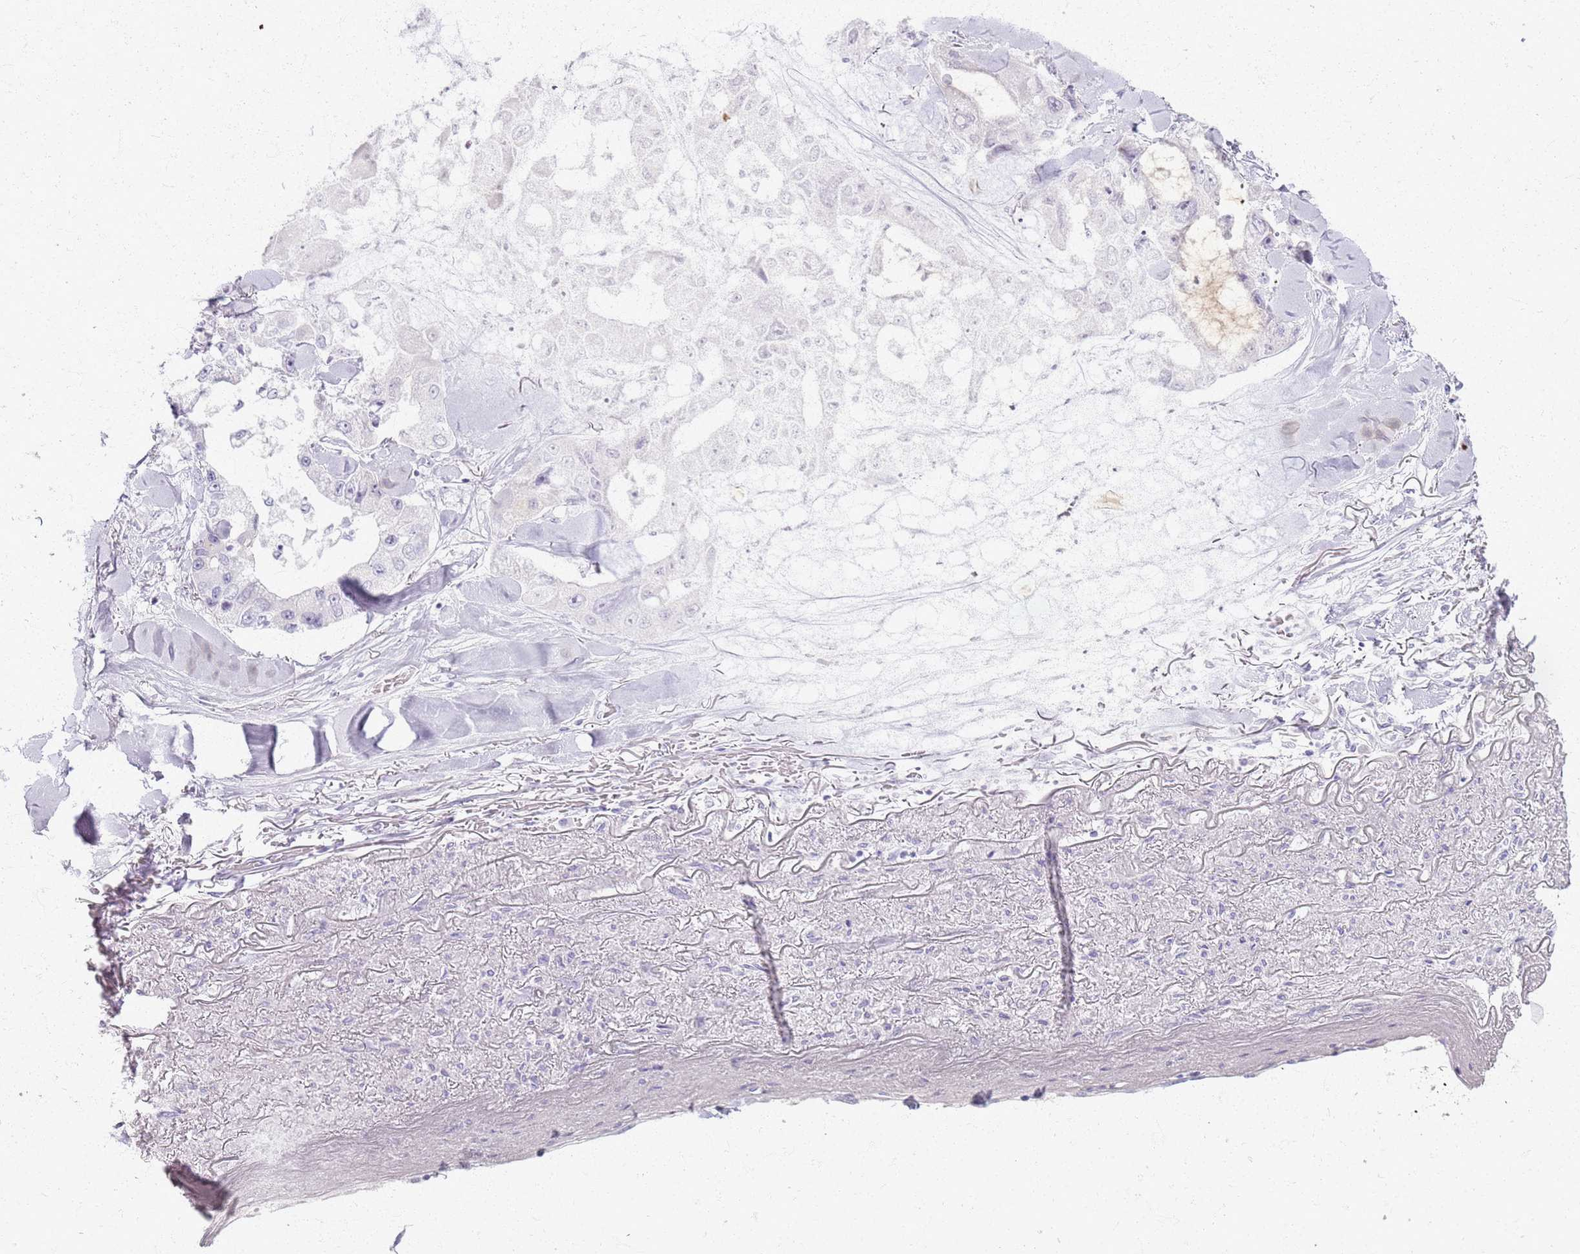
{"staining": {"intensity": "negative", "quantity": "none", "location": "none"}, "tissue": "lung cancer", "cell_type": "Tumor cells", "image_type": "cancer", "snomed": [{"axis": "morphology", "description": "Adenocarcinoma, NOS"}, {"axis": "topography", "description": "Lung"}], "caption": "DAB (3,3'-diaminobenzidine) immunohistochemical staining of lung adenocarcinoma displays no significant expression in tumor cells.", "gene": "CSRP3", "patient": {"sex": "female", "age": 54}}